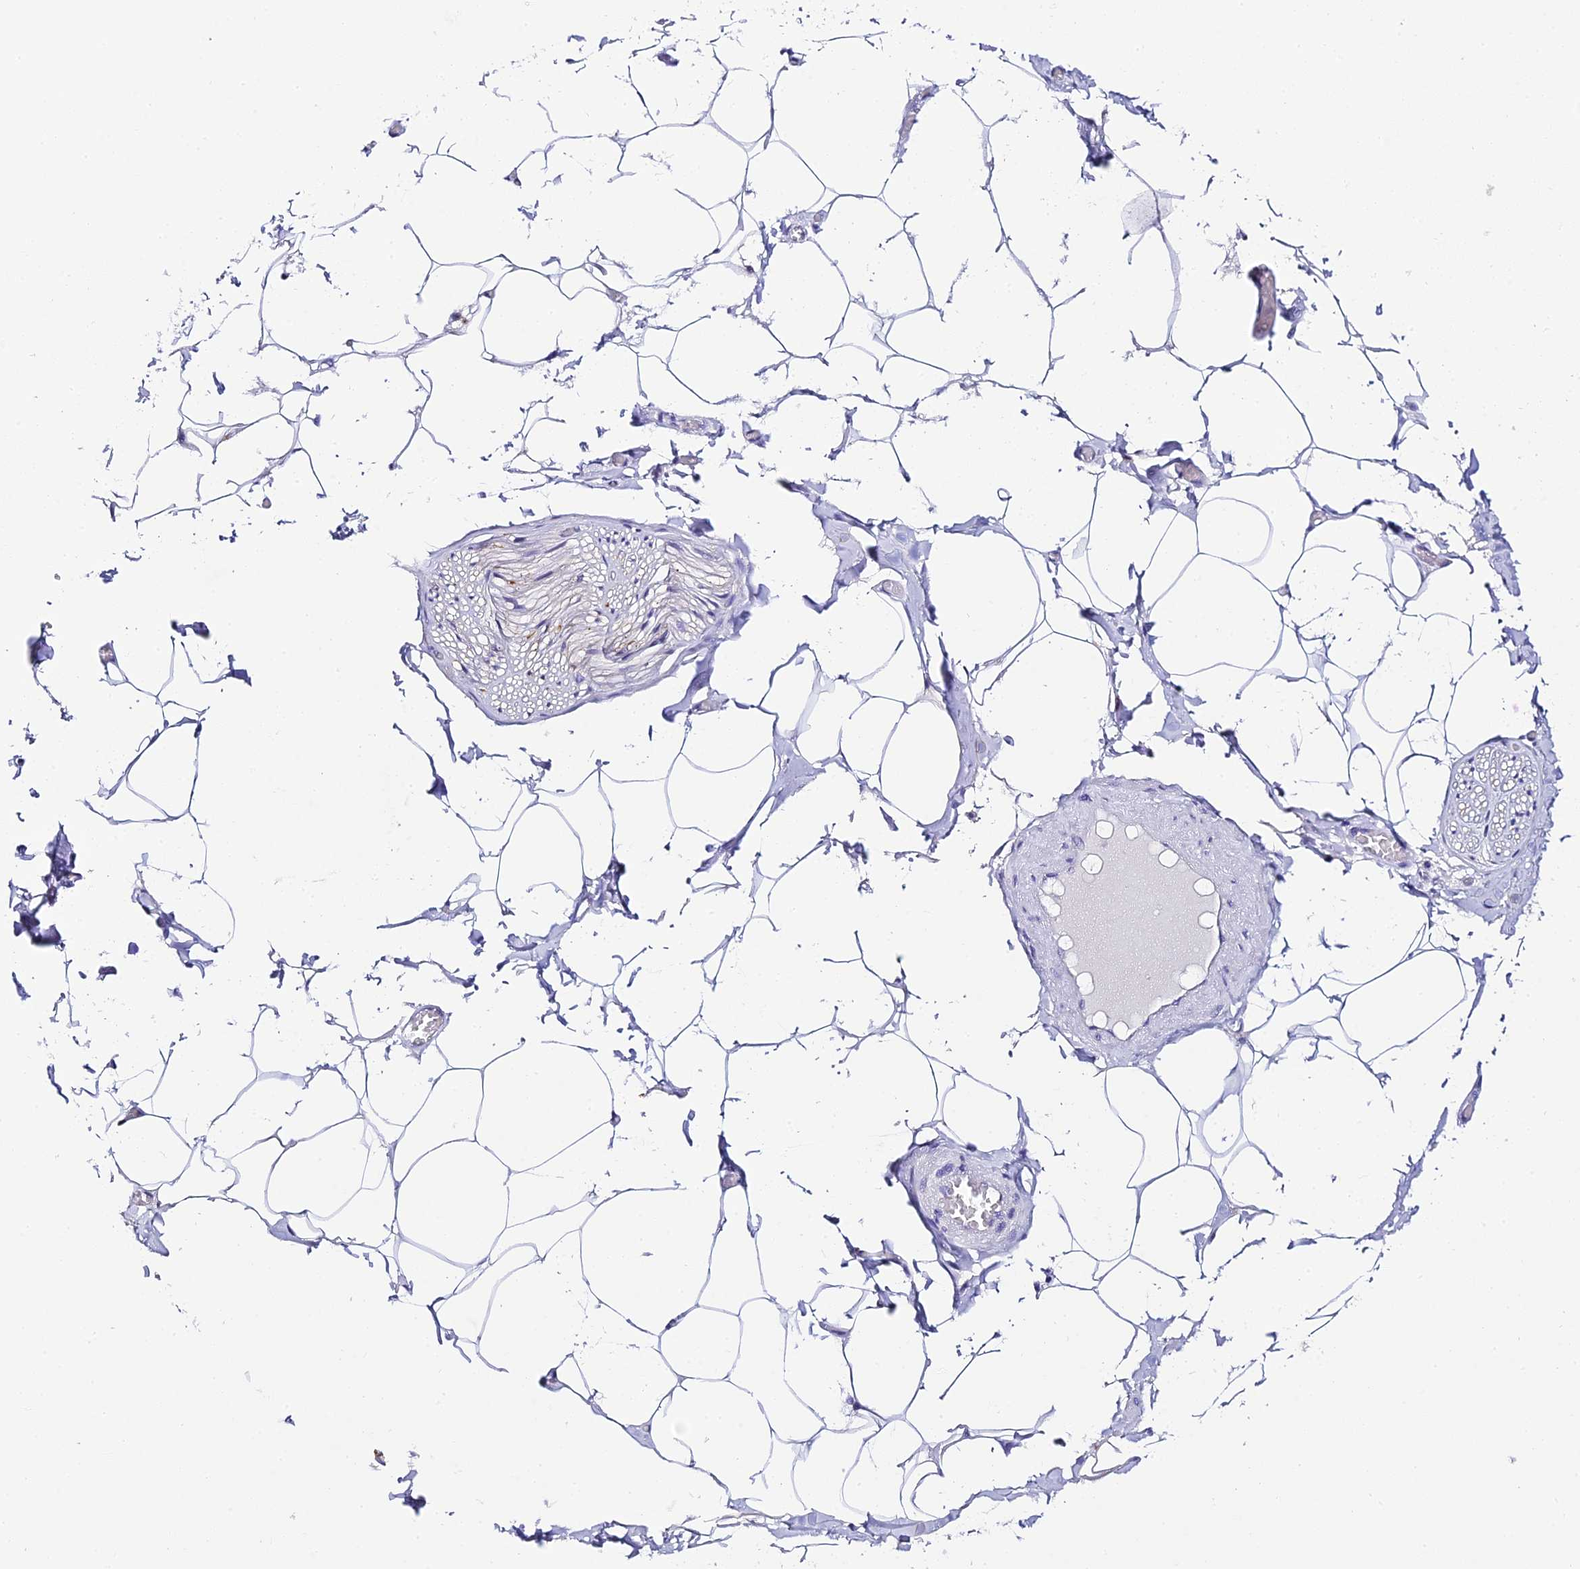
{"staining": {"intensity": "negative", "quantity": "none", "location": "none"}, "tissue": "adipose tissue", "cell_type": "Adipocytes", "image_type": "normal", "snomed": [{"axis": "morphology", "description": "Normal tissue, NOS"}, {"axis": "topography", "description": "Soft tissue"}, {"axis": "topography", "description": "Adipose tissue"}, {"axis": "topography", "description": "Vascular tissue"}, {"axis": "topography", "description": "Peripheral nerve tissue"}], "caption": "A high-resolution image shows IHC staining of benign adipose tissue, which reveals no significant staining in adipocytes.", "gene": "C12orf29", "patient": {"sex": "male", "age": 46}}